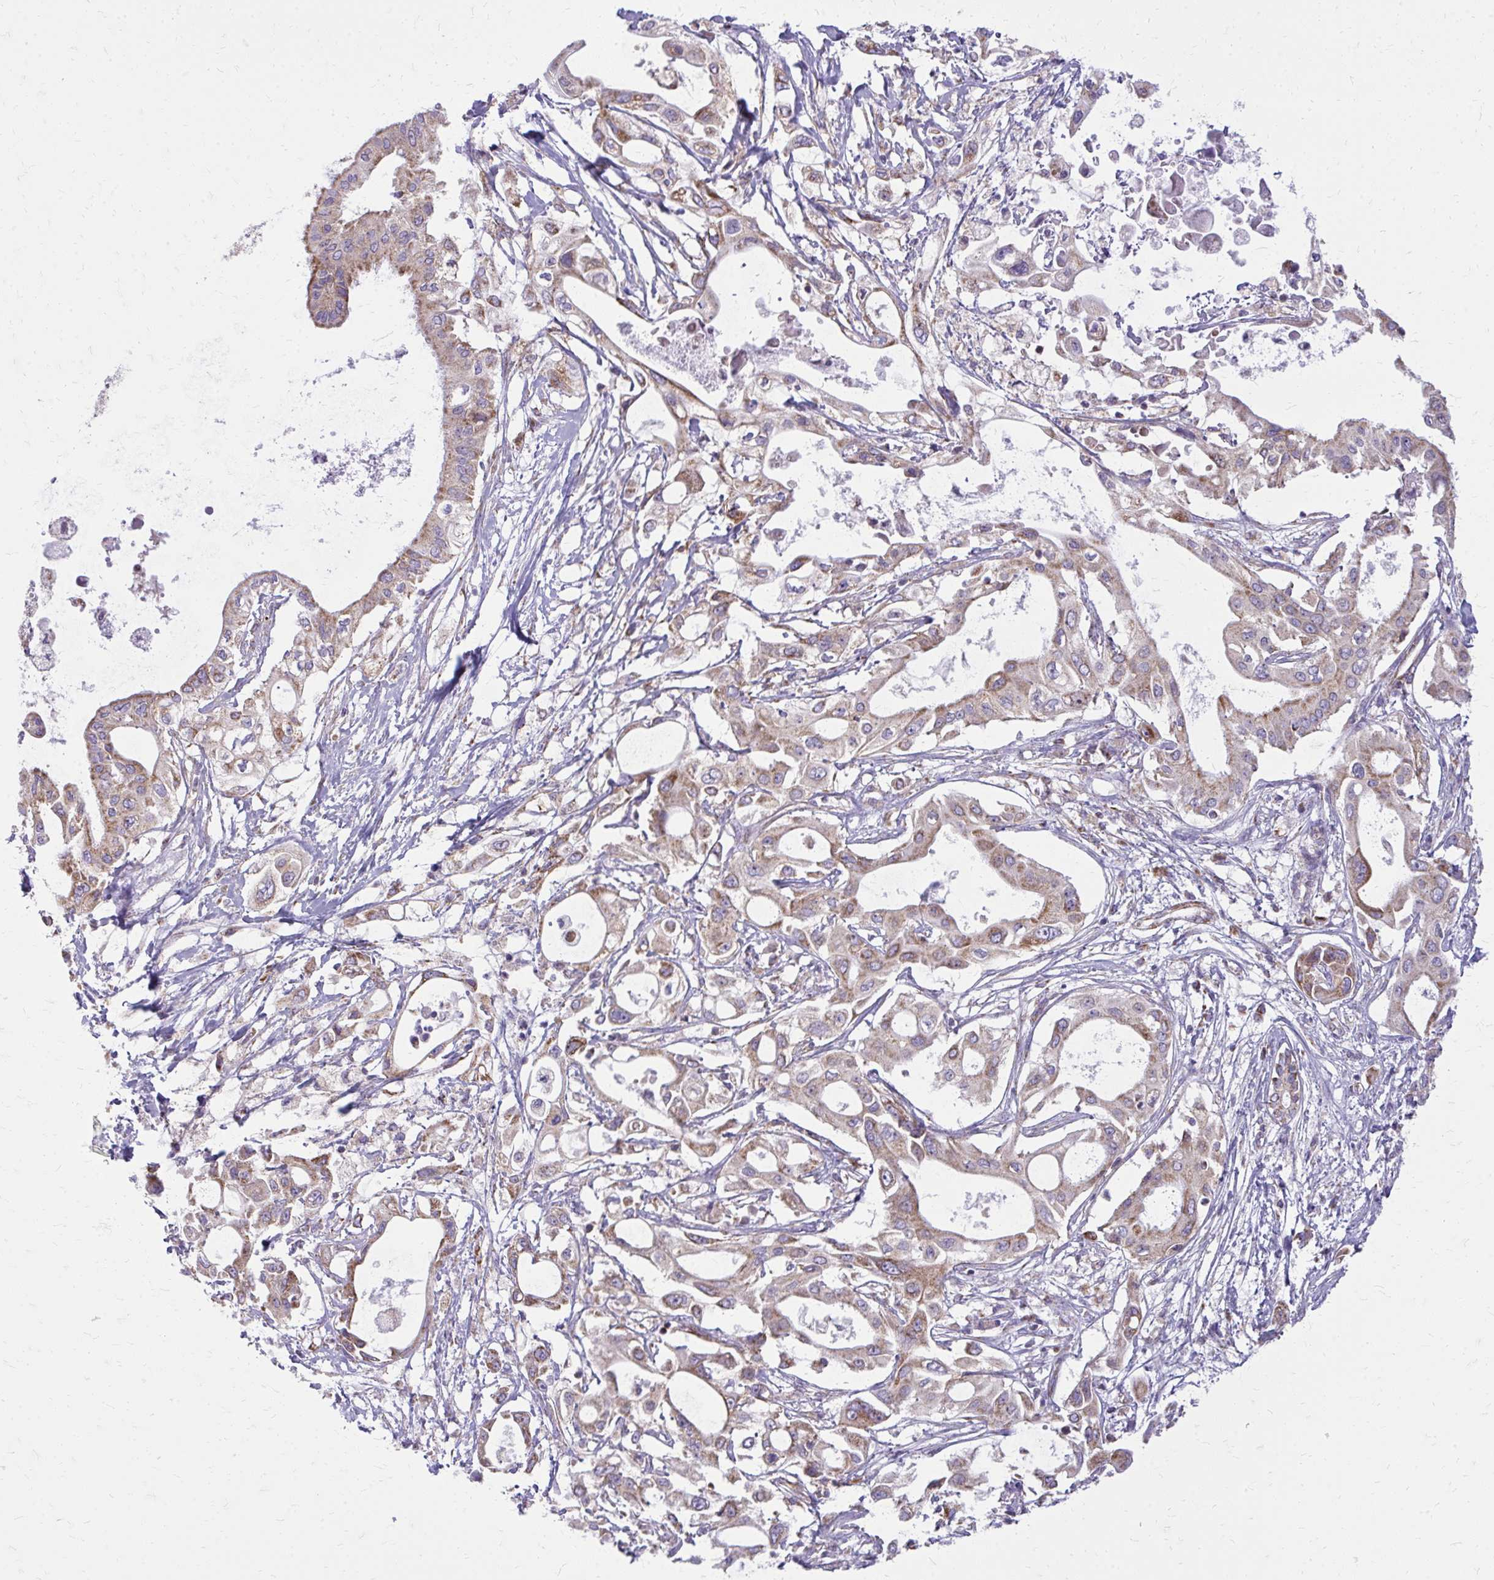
{"staining": {"intensity": "moderate", "quantity": ">75%", "location": "cytoplasmic/membranous"}, "tissue": "pancreatic cancer", "cell_type": "Tumor cells", "image_type": "cancer", "snomed": [{"axis": "morphology", "description": "Adenocarcinoma, NOS"}, {"axis": "topography", "description": "Pancreas"}], "caption": "Protein expression analysis of pancreatic adenocarcinoma reveals moderate cytoplasmic/membranous staining in about >75% of tumor cells. The protein is stained brown, and the nuclei are stained in blue (DAB IHC with brightfield microscopy, high magnification).", "gene": "IFIT1", "patient": {"sex": "female", "age": 68}}